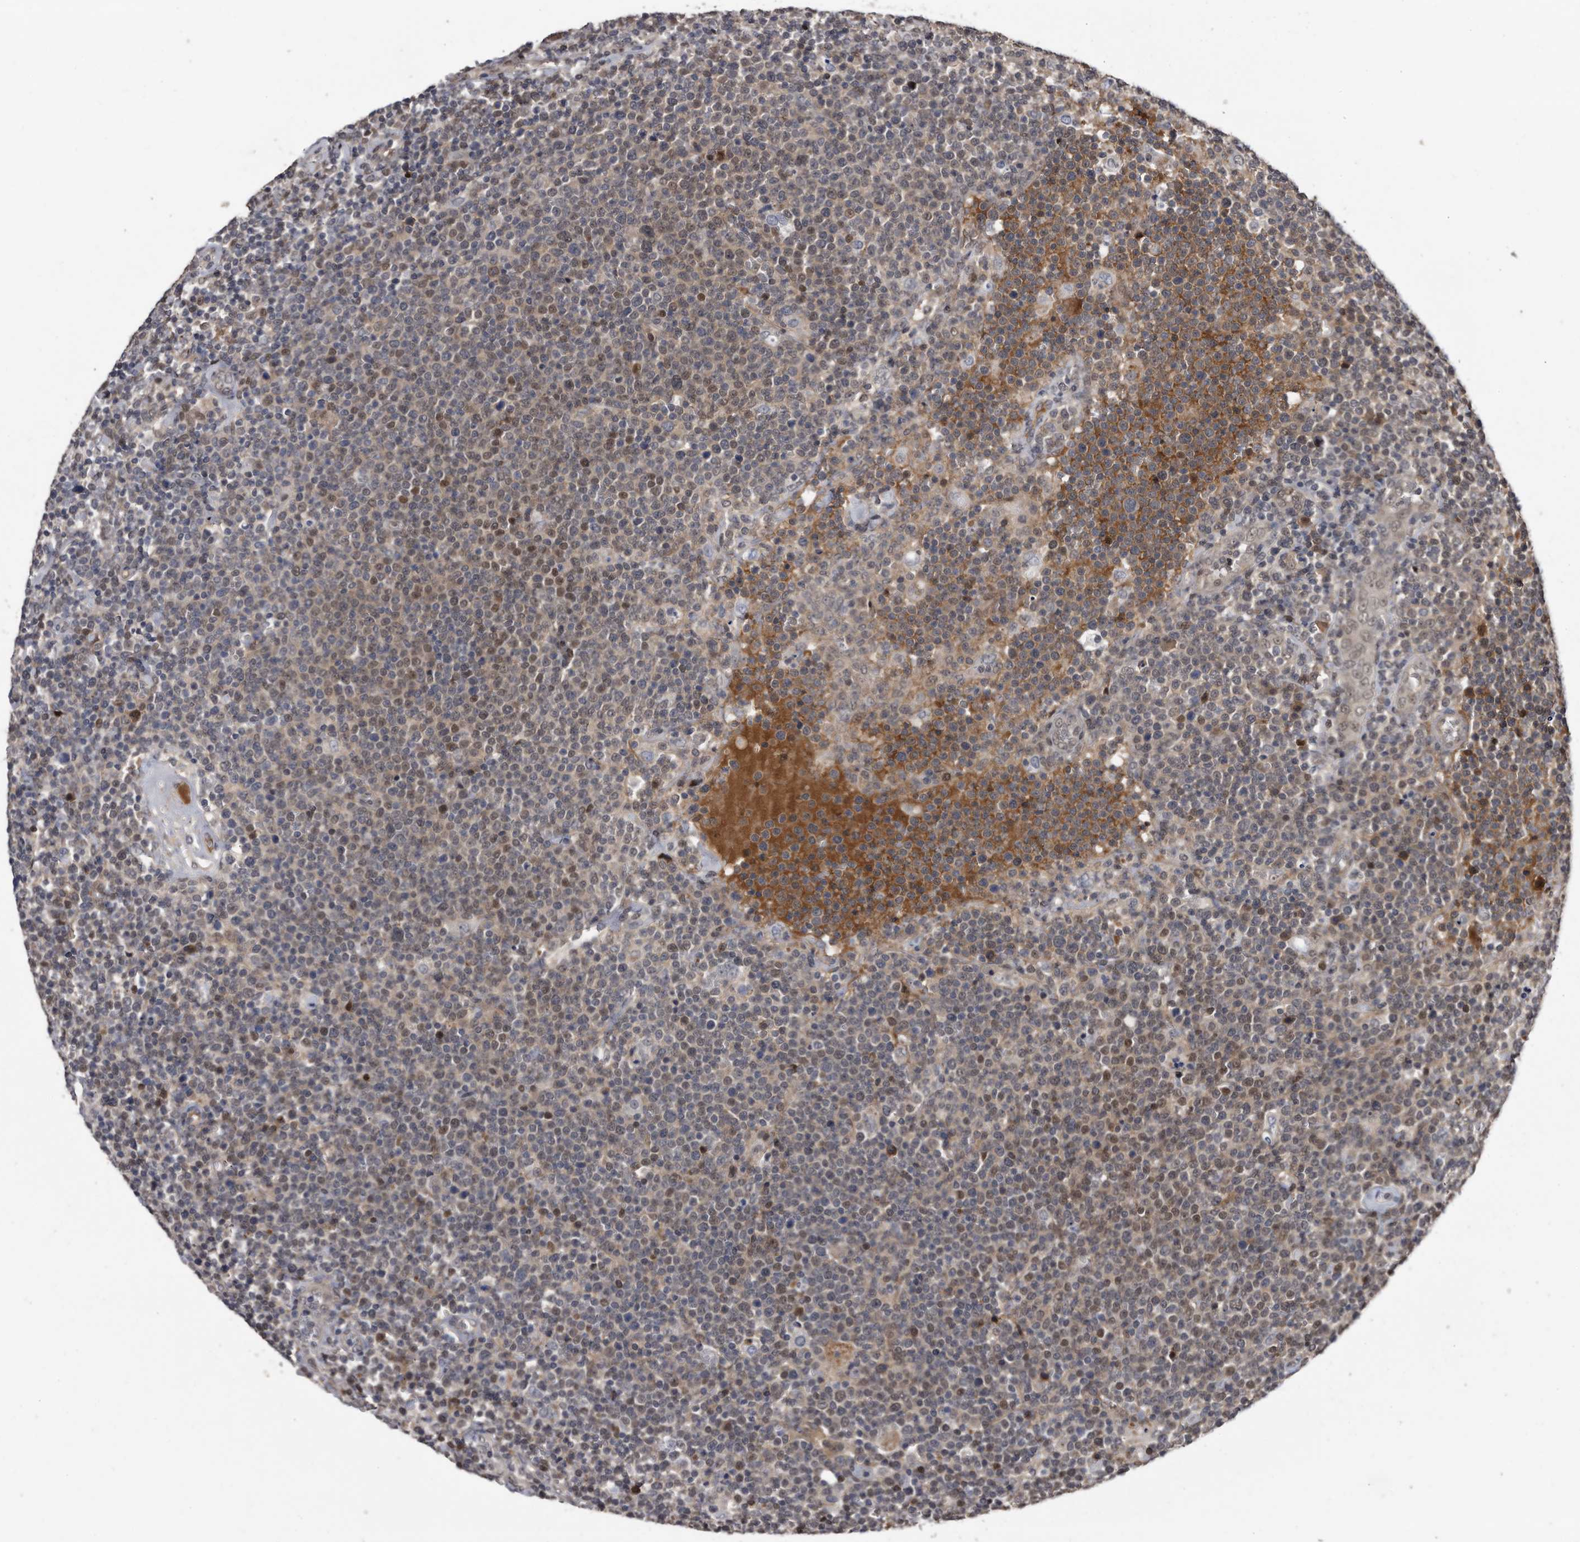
{"staining": {"intensity": "moderate", "quantity": "<25%", "location": "nuclear"}, "tissue": "lymphoma", "cell_type": "Tumor cells", "image_type": "cancer", "snomed": [{"axis": "morphology", "description": "Malignant lymphoma, non-Hodgkin's type, High grade"}, {"axis": "topography", "description": "Lymph node"}], "caption": "DAB immunohistochemical staining of human lymphoma displays moderate nuclear protein positivity in approximately <25% of tumor cells.", "gene": "RAD23B", "patient": {"sex": "male", "age": 61}}